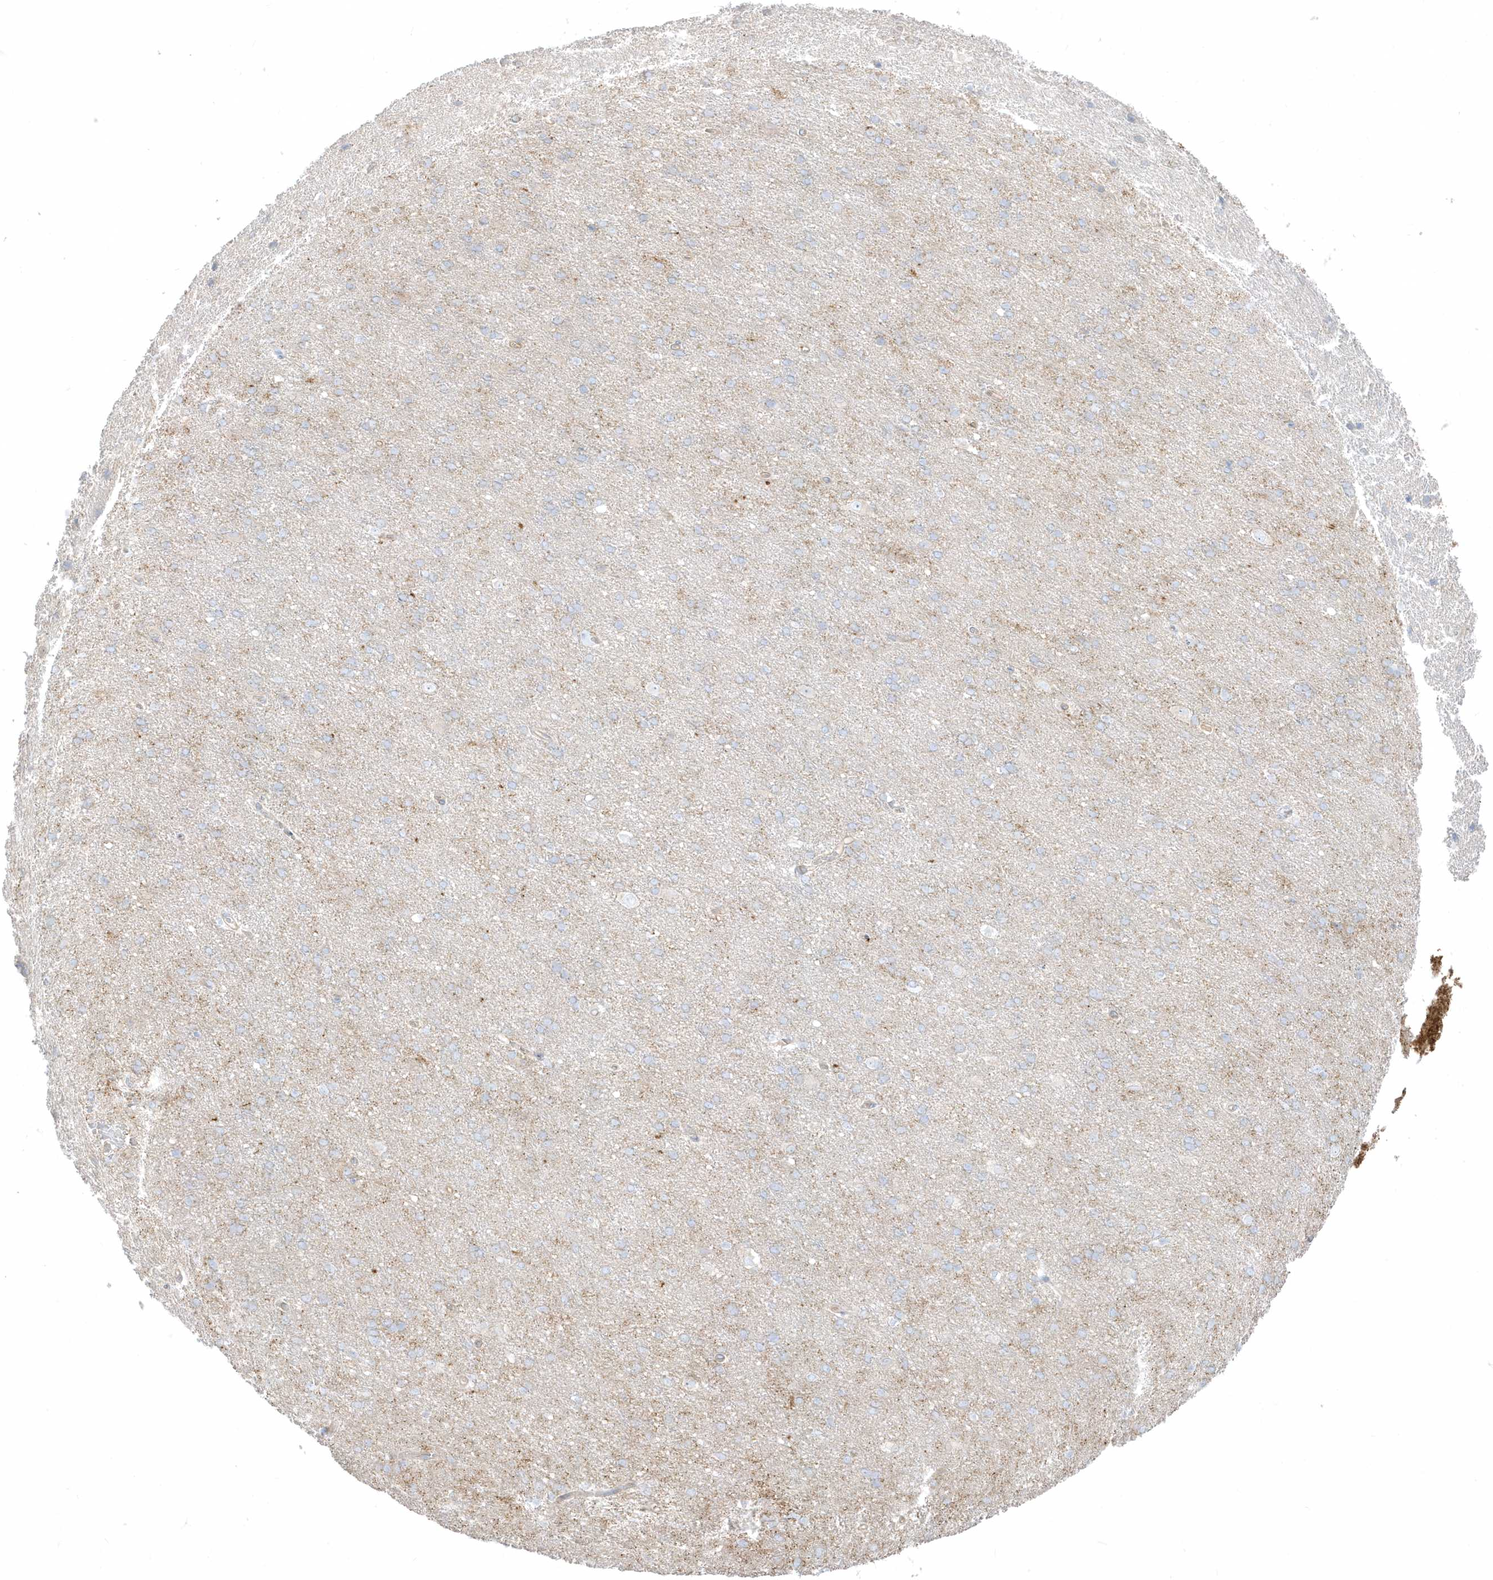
{"staining": {"intensity": "negative", "quantity": "none", "location": "none"}, "tissue": "cerebral cortex", "cell_type": "Endothelial cells", "image_type": "normal", "snomed": [{"axis": "morphology", "description": "Normal tissue, NOS"}, {"axis": "topography", "description": "Cerebral cortex"}], "caption": "Immunohistochemistry histopathology image of benign cerebral cortex stained for a protein (brown), which demonstrates no expression in endothelial cells. (DAB immunohistochemistry, high magnification).", "gene": "ARHGEF9", "patient": {"sex": "male", "age": 62}}